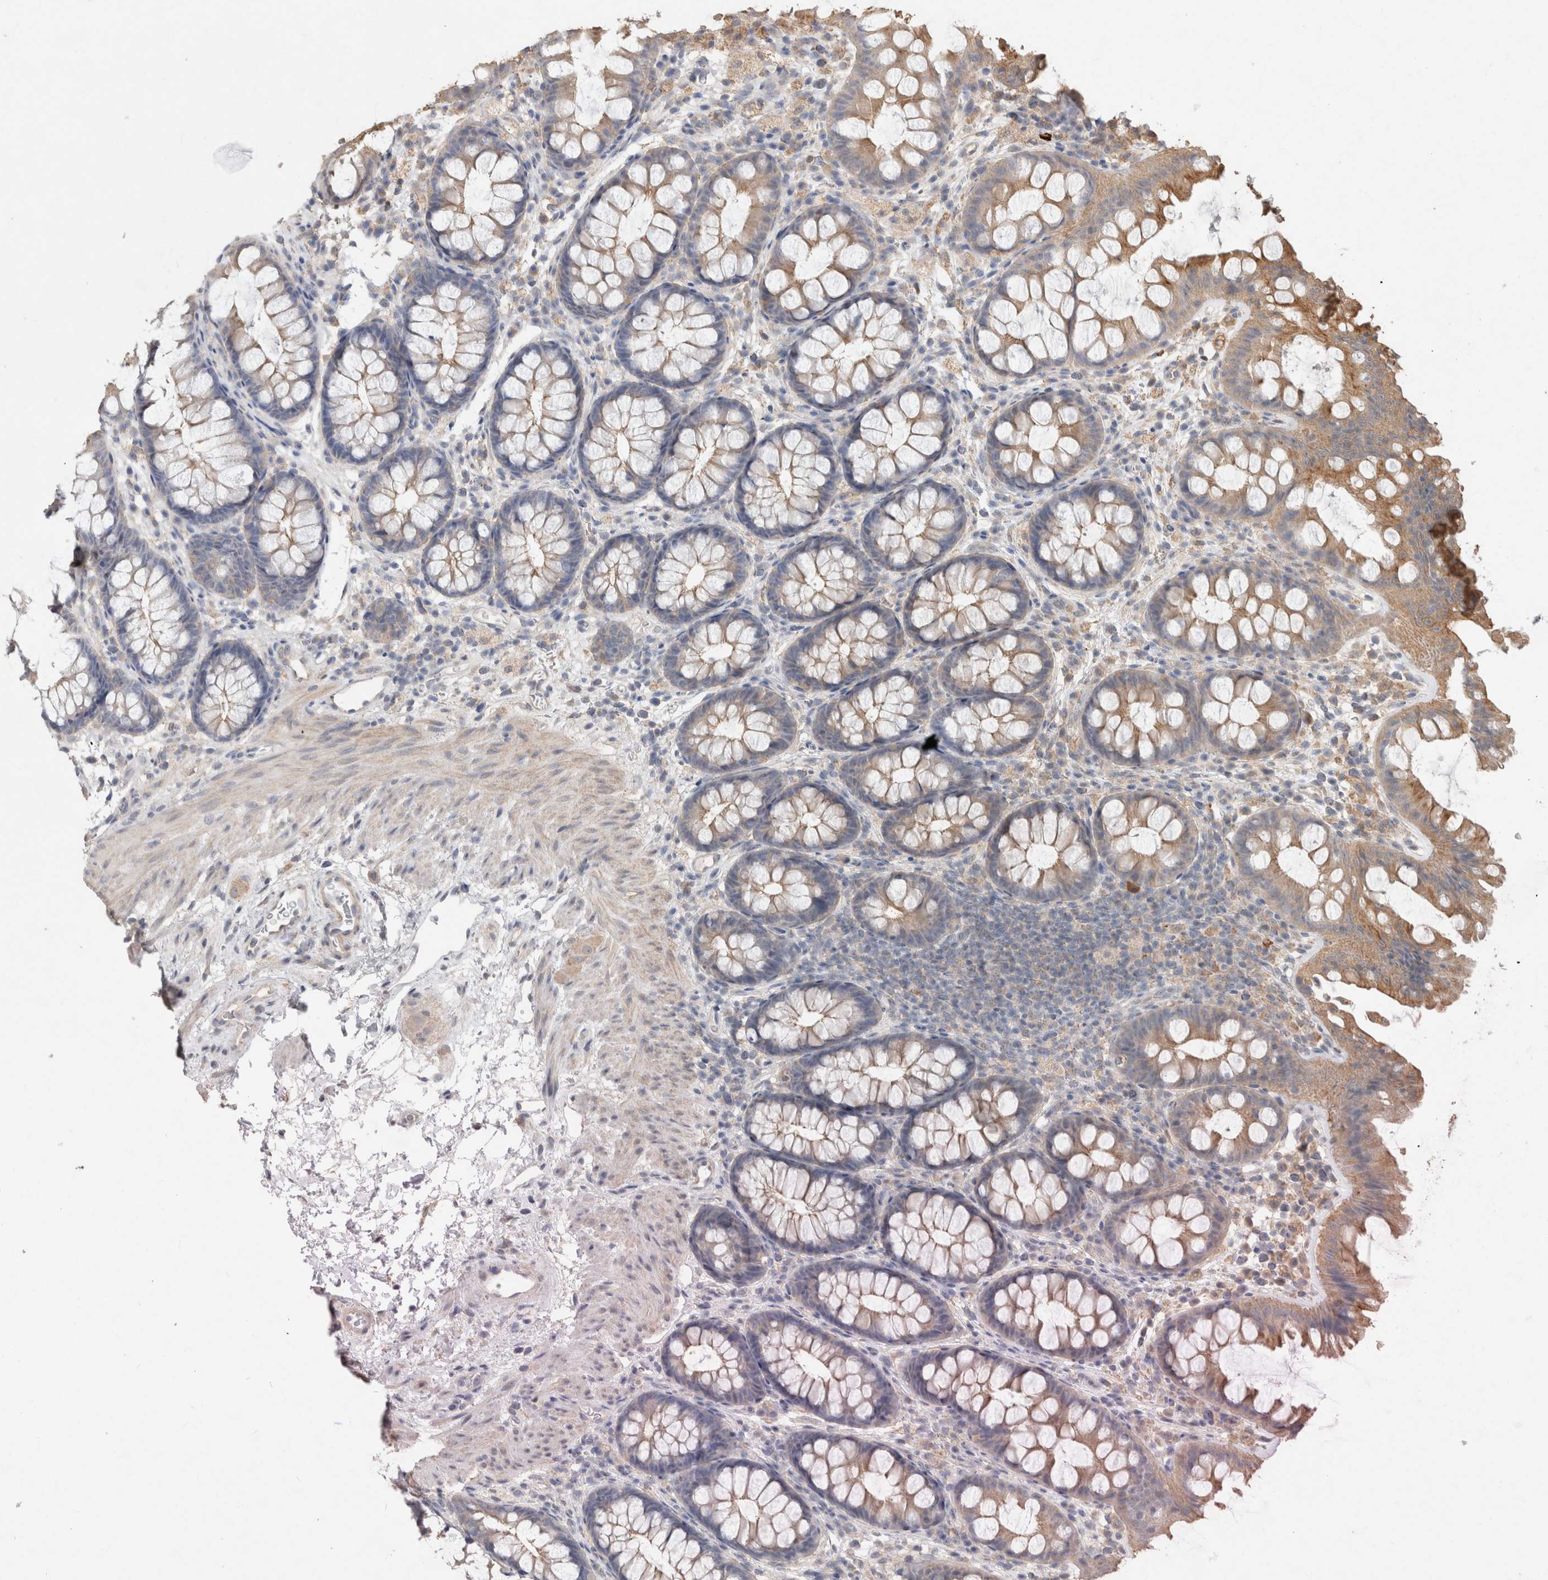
{"staining": {"intensity": "weak", "quantity": ">75%", "location": "cytoplasmic/membranous"}, "tissue": "colon", "cell_type": "Endothelial cells", "image_type": "normal", "snomed": [{"axis": "morphology", "description": "Normal tissue, NOS"}, {"axis": "topography", "description": "Colon"}], "caption": "The immunohistochemical stain labels weak cytoplasmic/membranous expression in endothelial cells of normal colon.", "gene": "RAB14", "patient": {"sex": "female", "age": 62}}